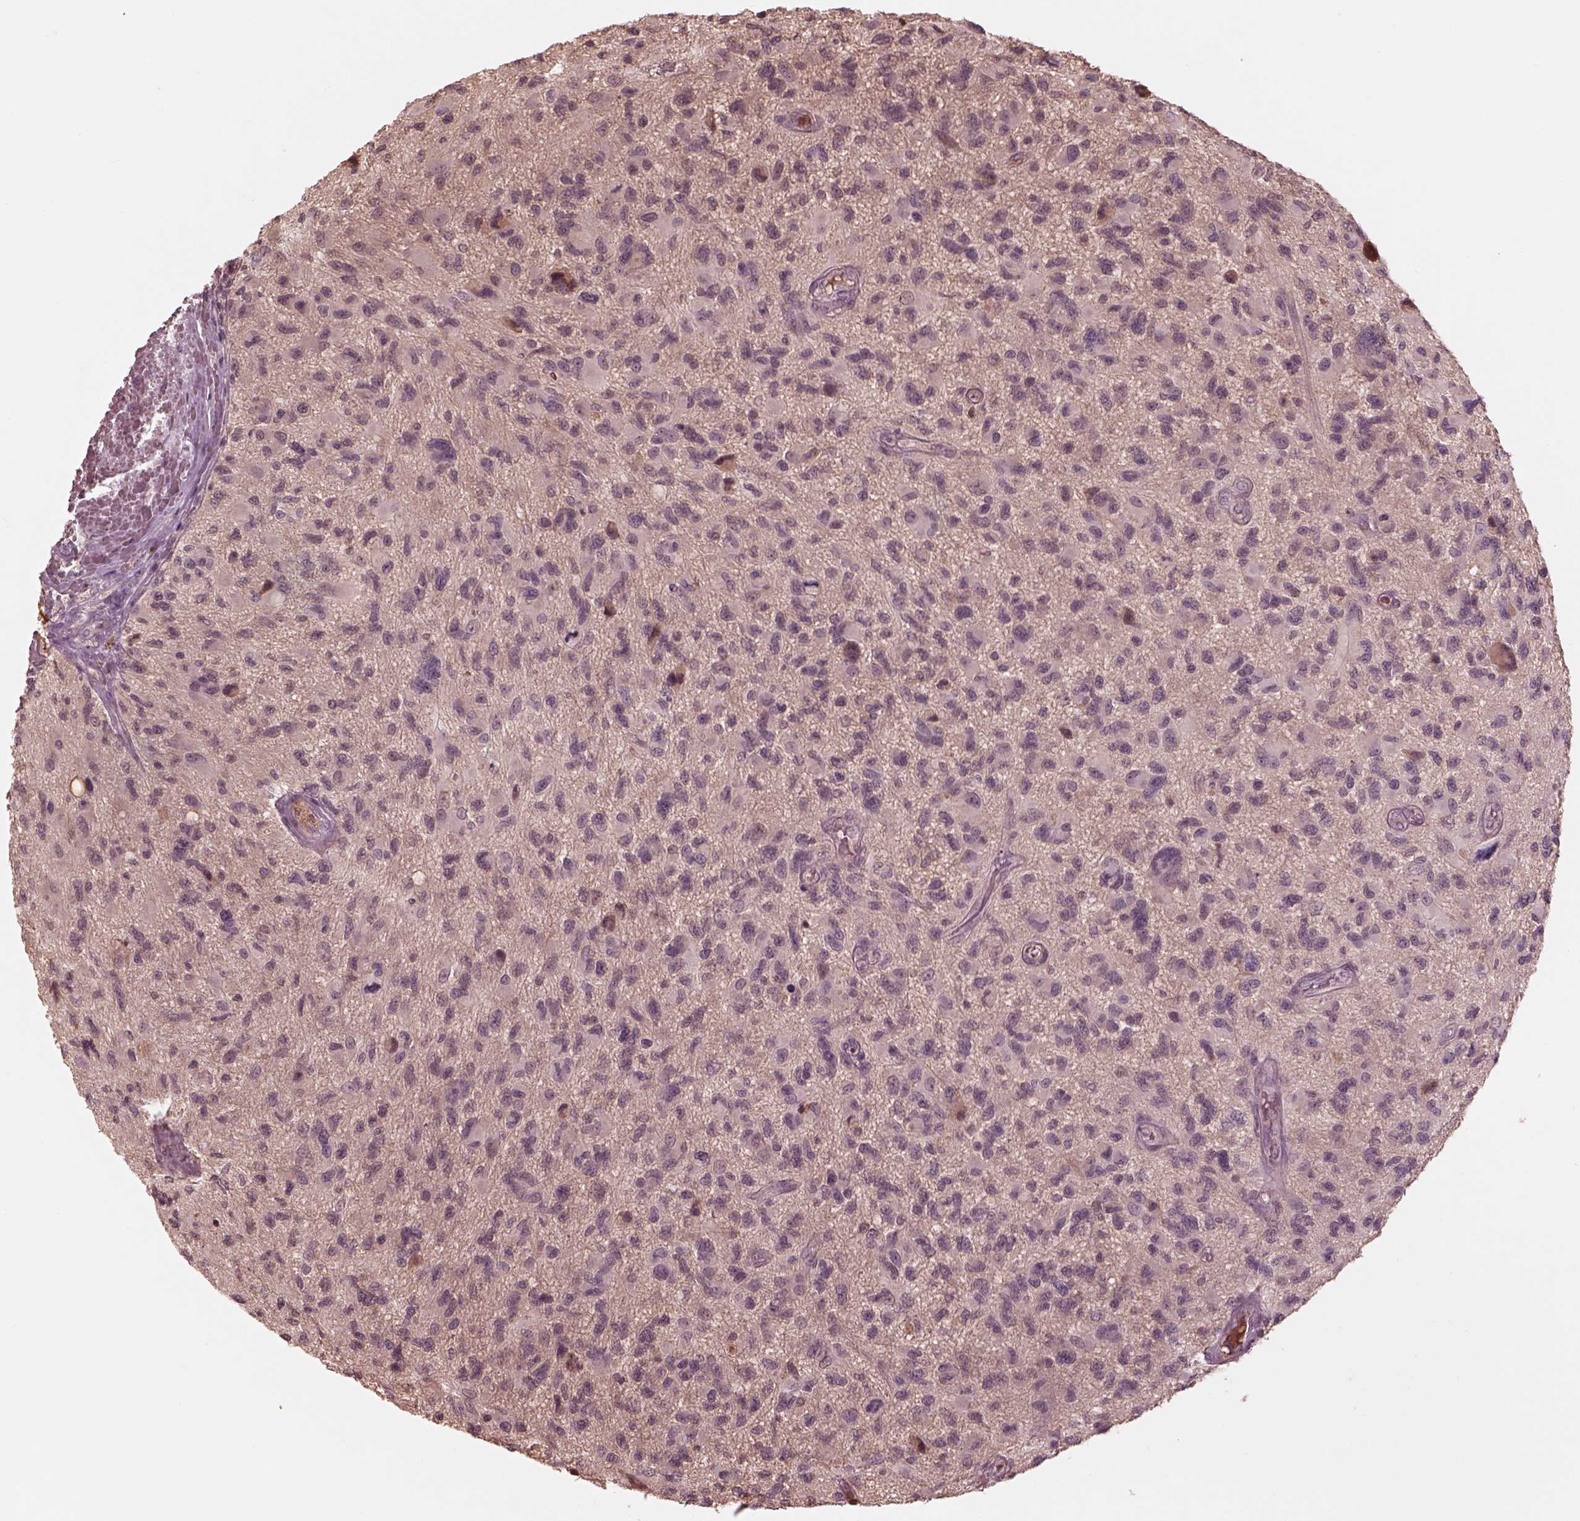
{"staining": {"intensity": "negative", "quantity": "none", "location": "none"}, "tissue": "glioma", "cell_type": "Tumor cells", "image_type": "cancer", "snomed": [{"axis": "morphology", "description": "Glioma, malignant, NOS"}, {"axis": "morphology", "description": "Glioma, malignant, High grade"}, {"axis": "topography", "description": "Brain"}], "caption": "Malignant glioma (high-grade) was stained to show a protein in brown. There is no significant expression in tumor cells.", "gene": "TF", "patient": {"sex": "female", "age": 71}}